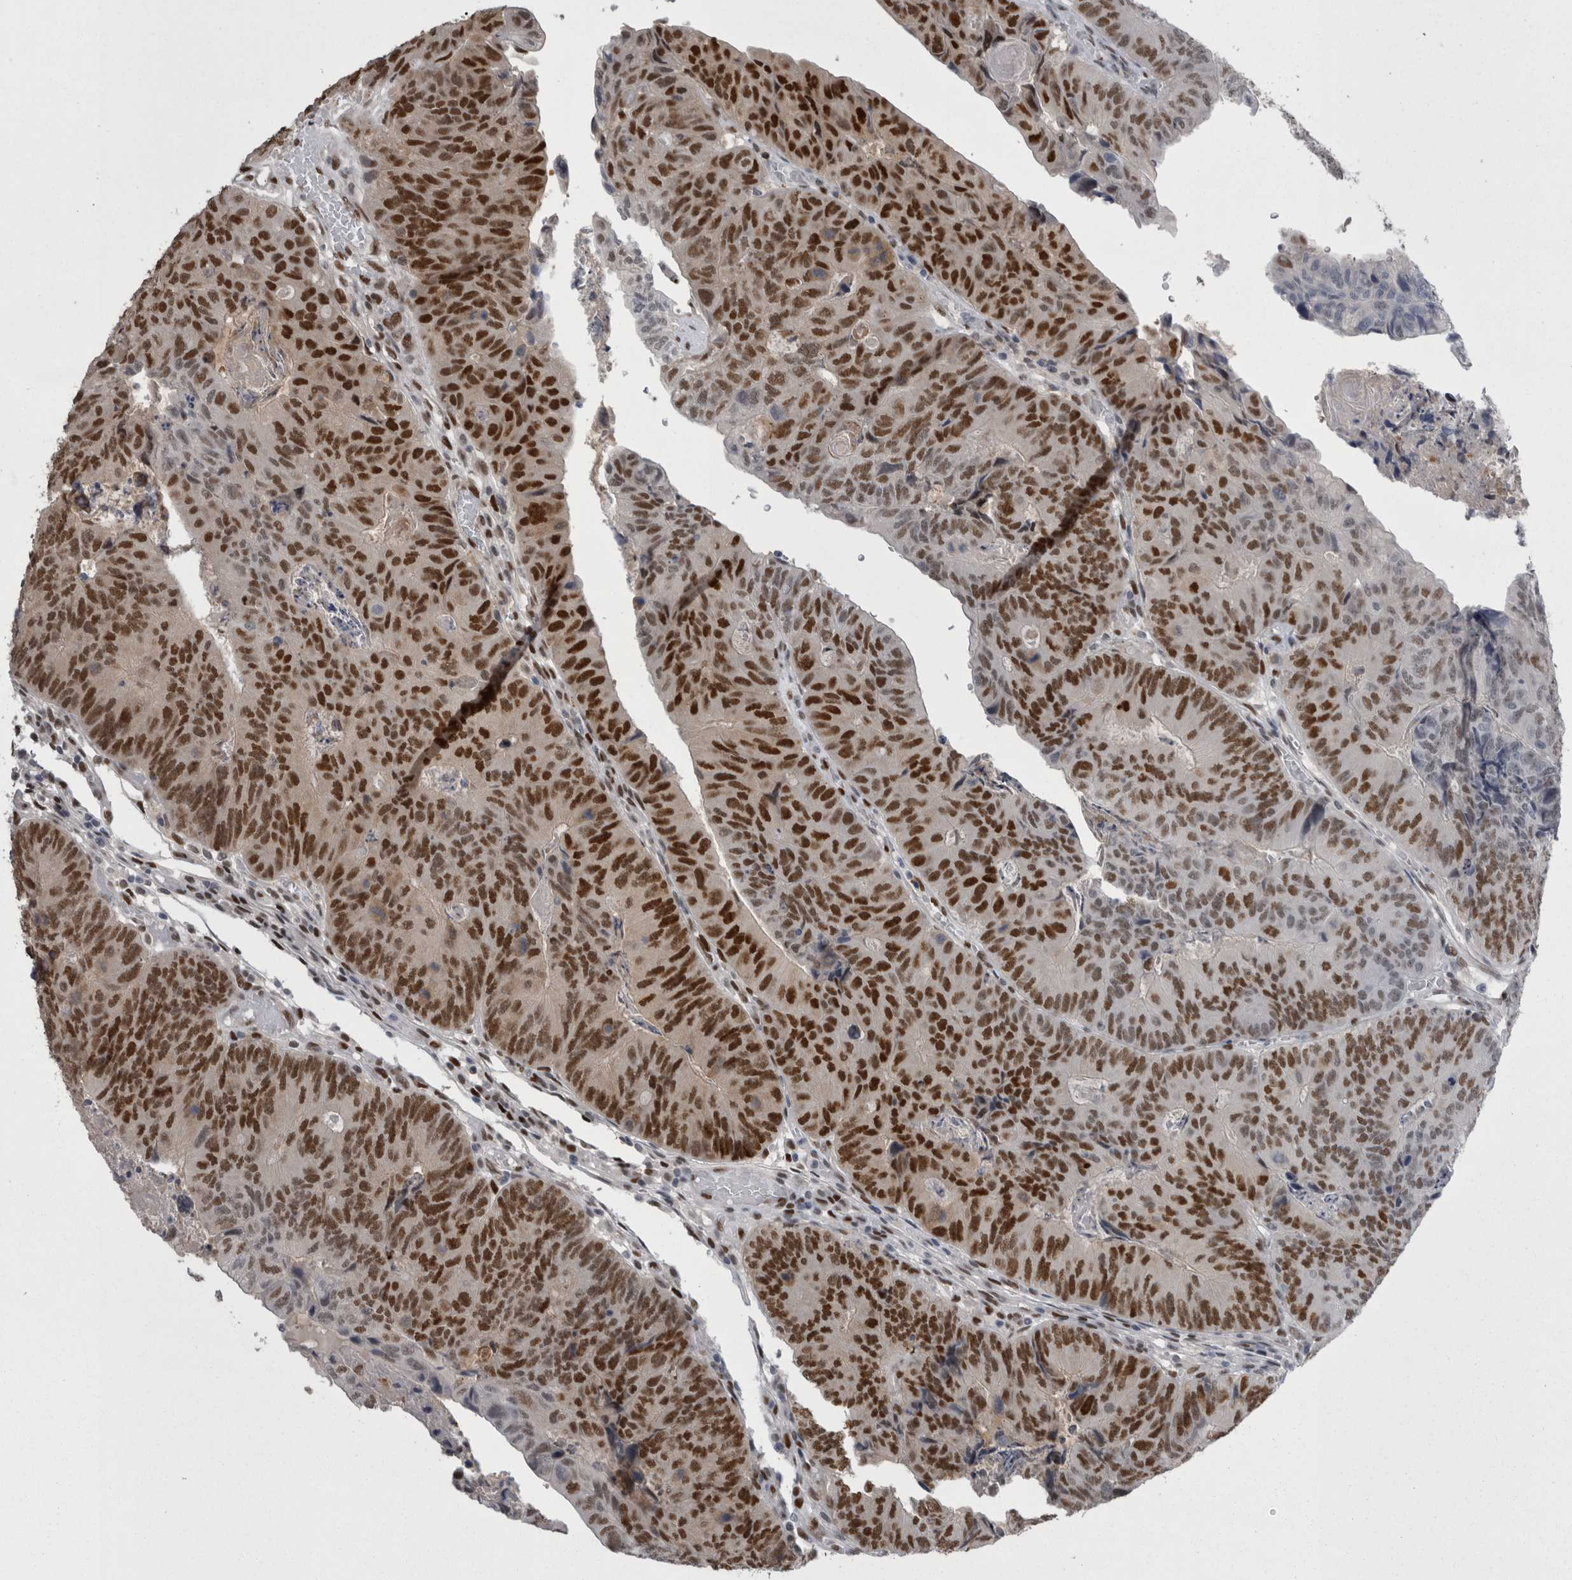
{"staining": {"intensity": "strong", "quantity": ">75%", "location": "nuclear"}, "tissue": "colorectal cancer", "cell_type": "Tumor cells", "image_type": "cancer", "snomed": [{"axis": "morphology", "description": "Adenocarcinoma, NOS"}, {"axis": "topography", "description": "Colon"}], "caption": "Adenocarcinoma (colorectal) stained with immunohistochemistry (IHC) exhibits strong nuclear positivity in approximately >75% of tumor cells.", "gene": "C1orf54", "patient": {"sex": "female", "age": 67}}